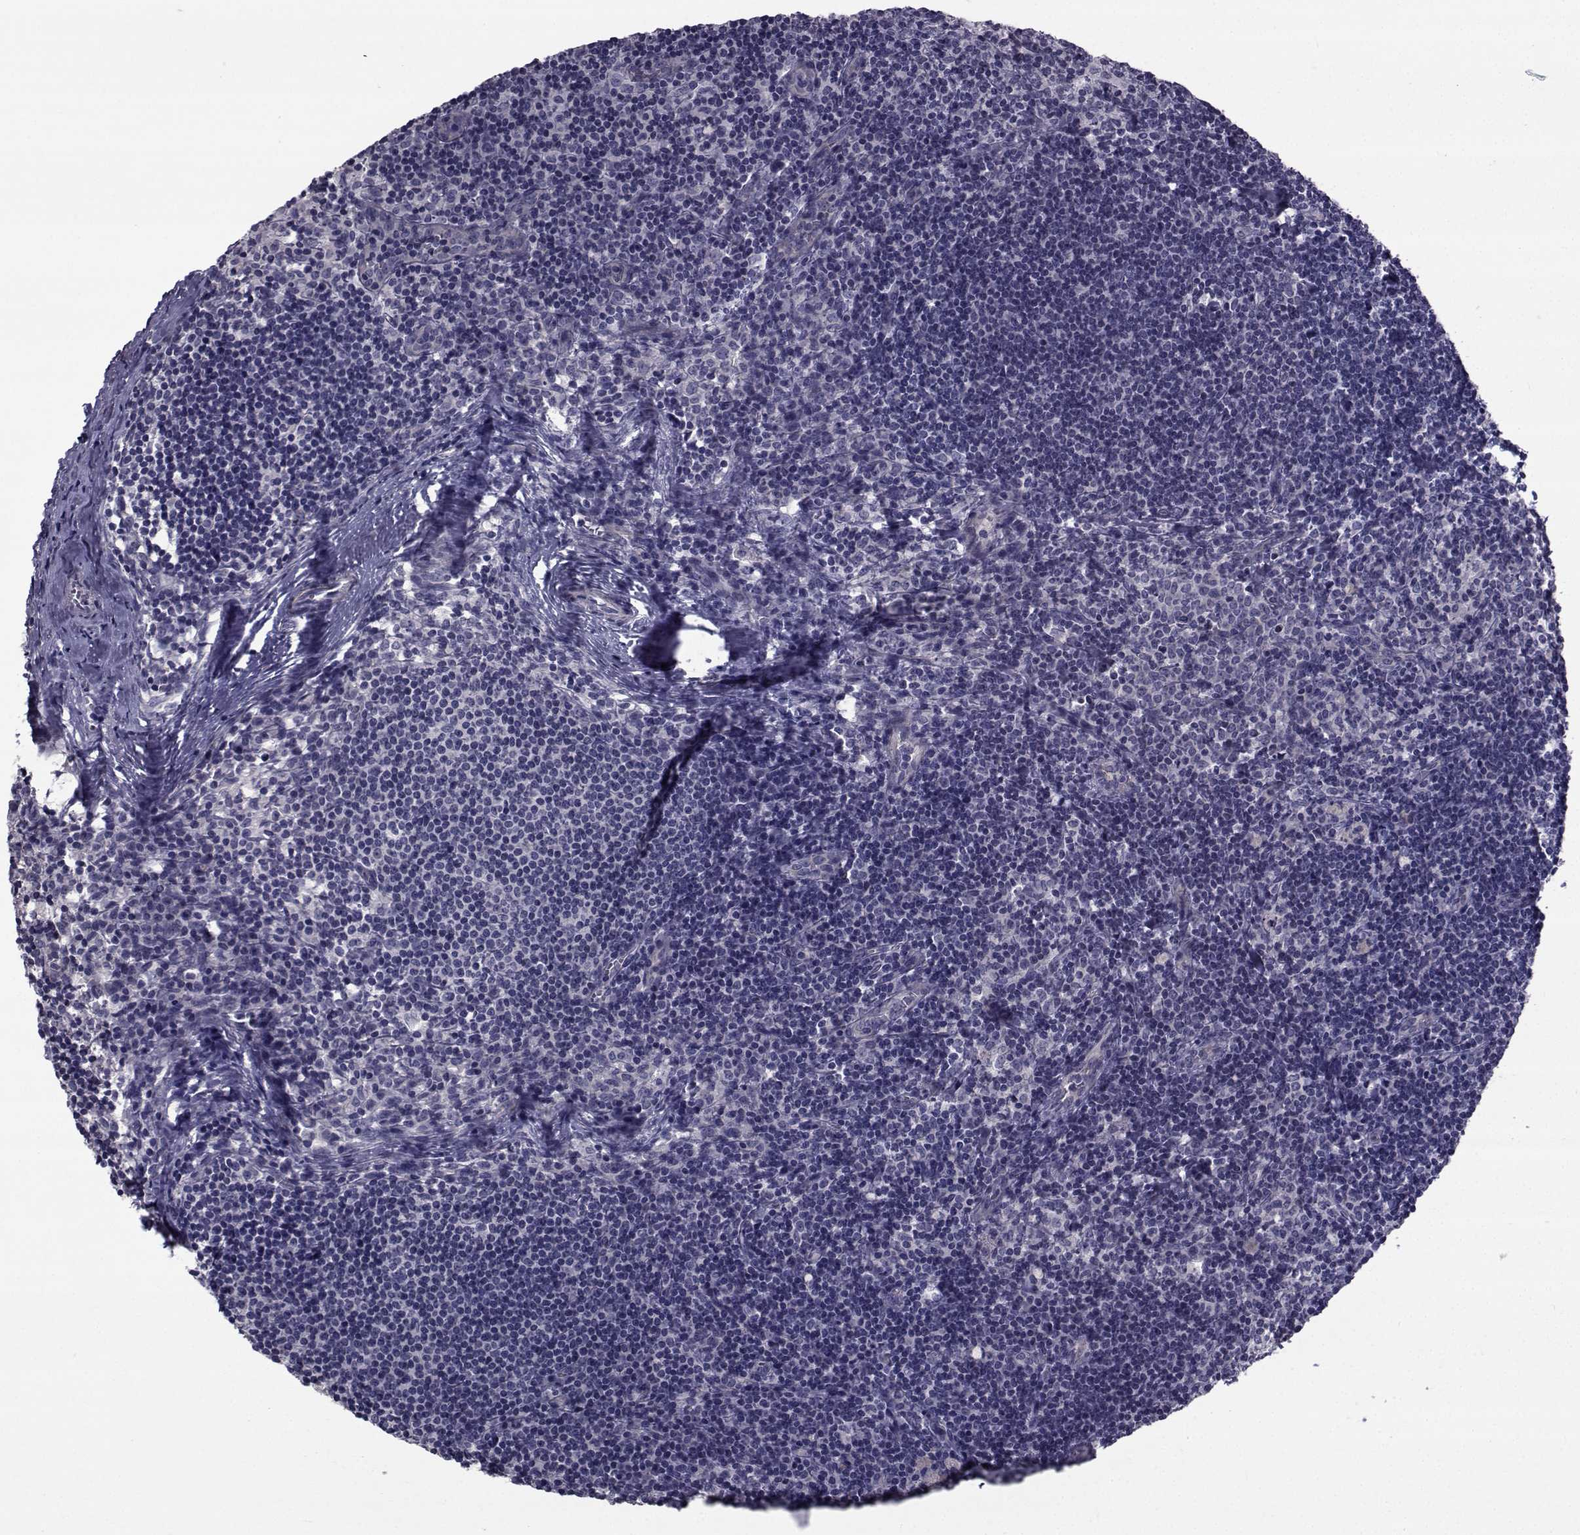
{"staining": {"intensity": "weak", "quantity": "<25%", "location": "cytoplasmic/membranous"}, "tissue": "lymph node", "cell_type": "Germinal center cells", "image_type": "normal", "snomed": [{"axis": "morphology", "description": "Normal tissue, NOS"}, {"axis": "topography", "description": "Lymph node"}], "caption": "This is an immunohistochemistry (IHC) image of benign human lymph node. There is no staining in germinal center cells.", "gene": "CFAP74", "patient": {"sex": "female", "age": 52}}